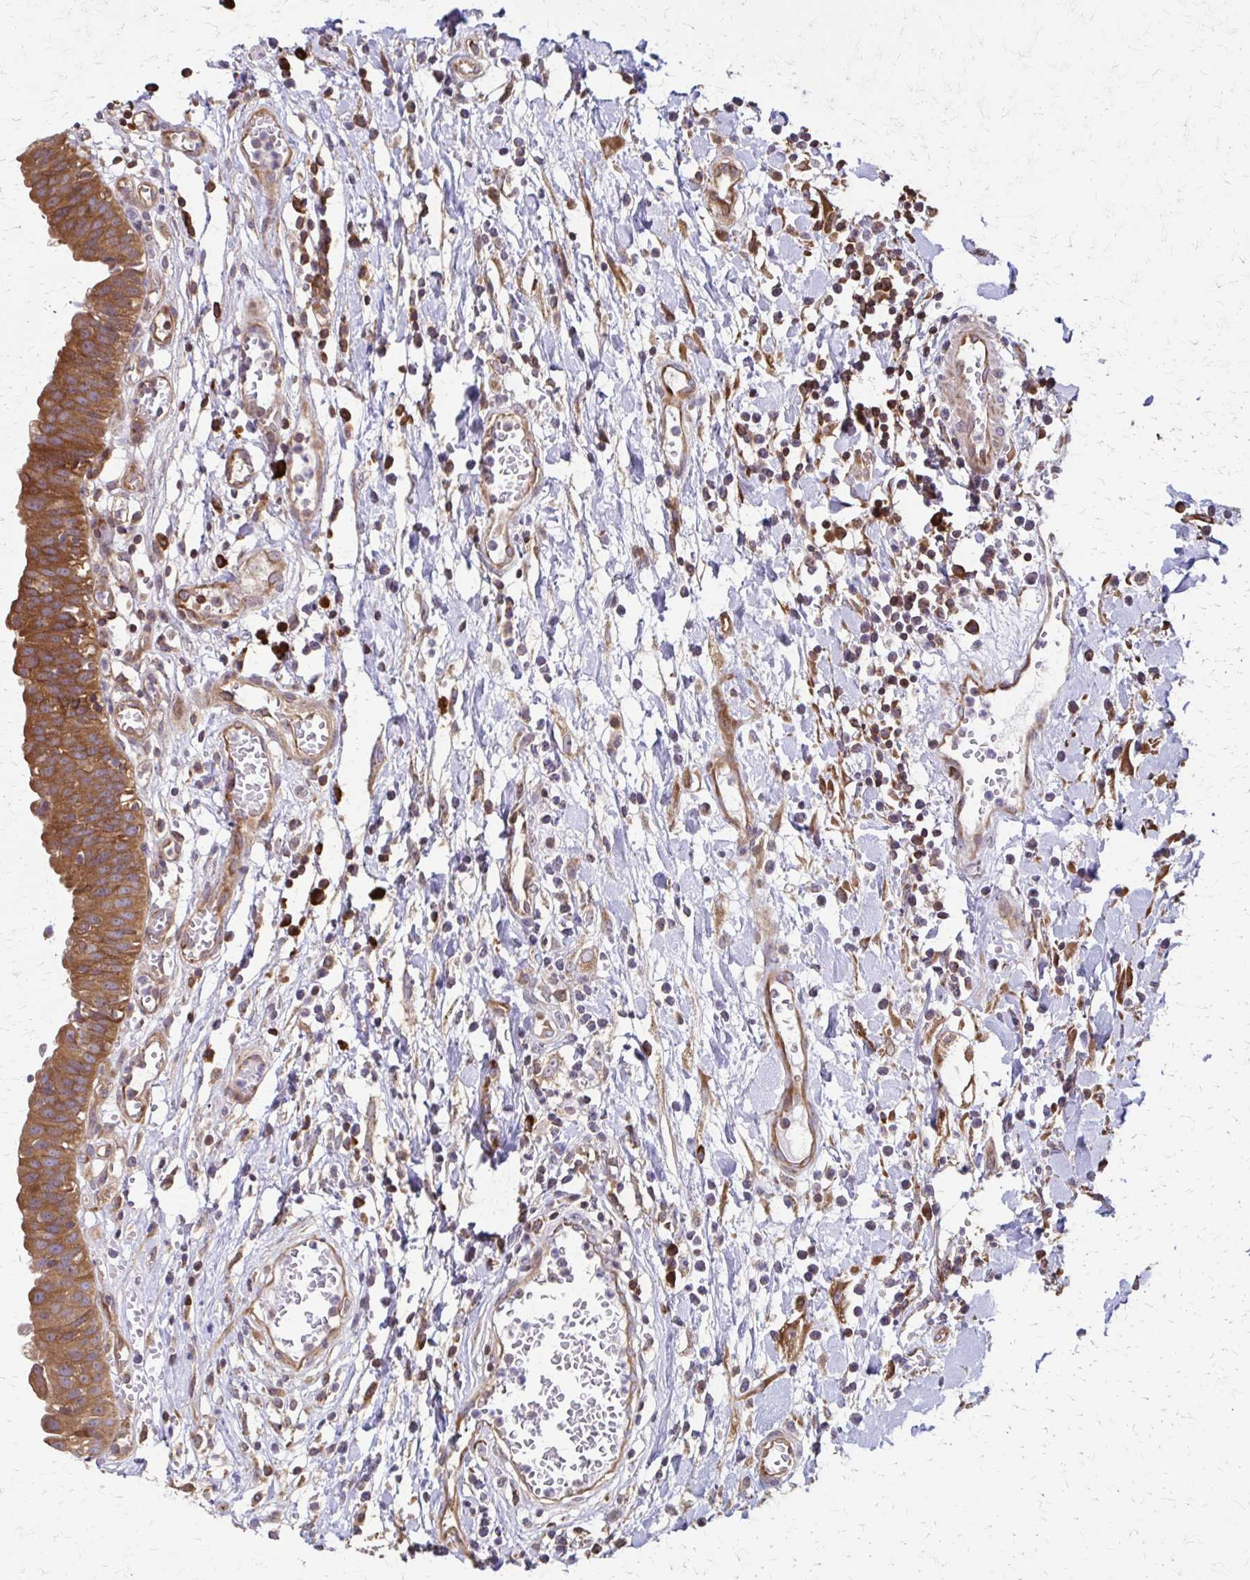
{"staining": {"intensity": "strong", "quantity": ">75%", "location": "cytoplasmic/membranous"}, "tissue": "urinary bladder", "cell_type": "Urothelial cells", "image_type": "normal", "snomed": [{"axis": "morphology", "description": "Normal tissue, NOS"}, {"axis": "topography", "description": "Urinary bladder"}], "caption": "Urothelial cells reveal strong cytoplasmic/membranous positivity in about >75% of cells in benign urinary bladder.", "gene": "EEF2", "patient": {"sex": "male", "age": 64}}